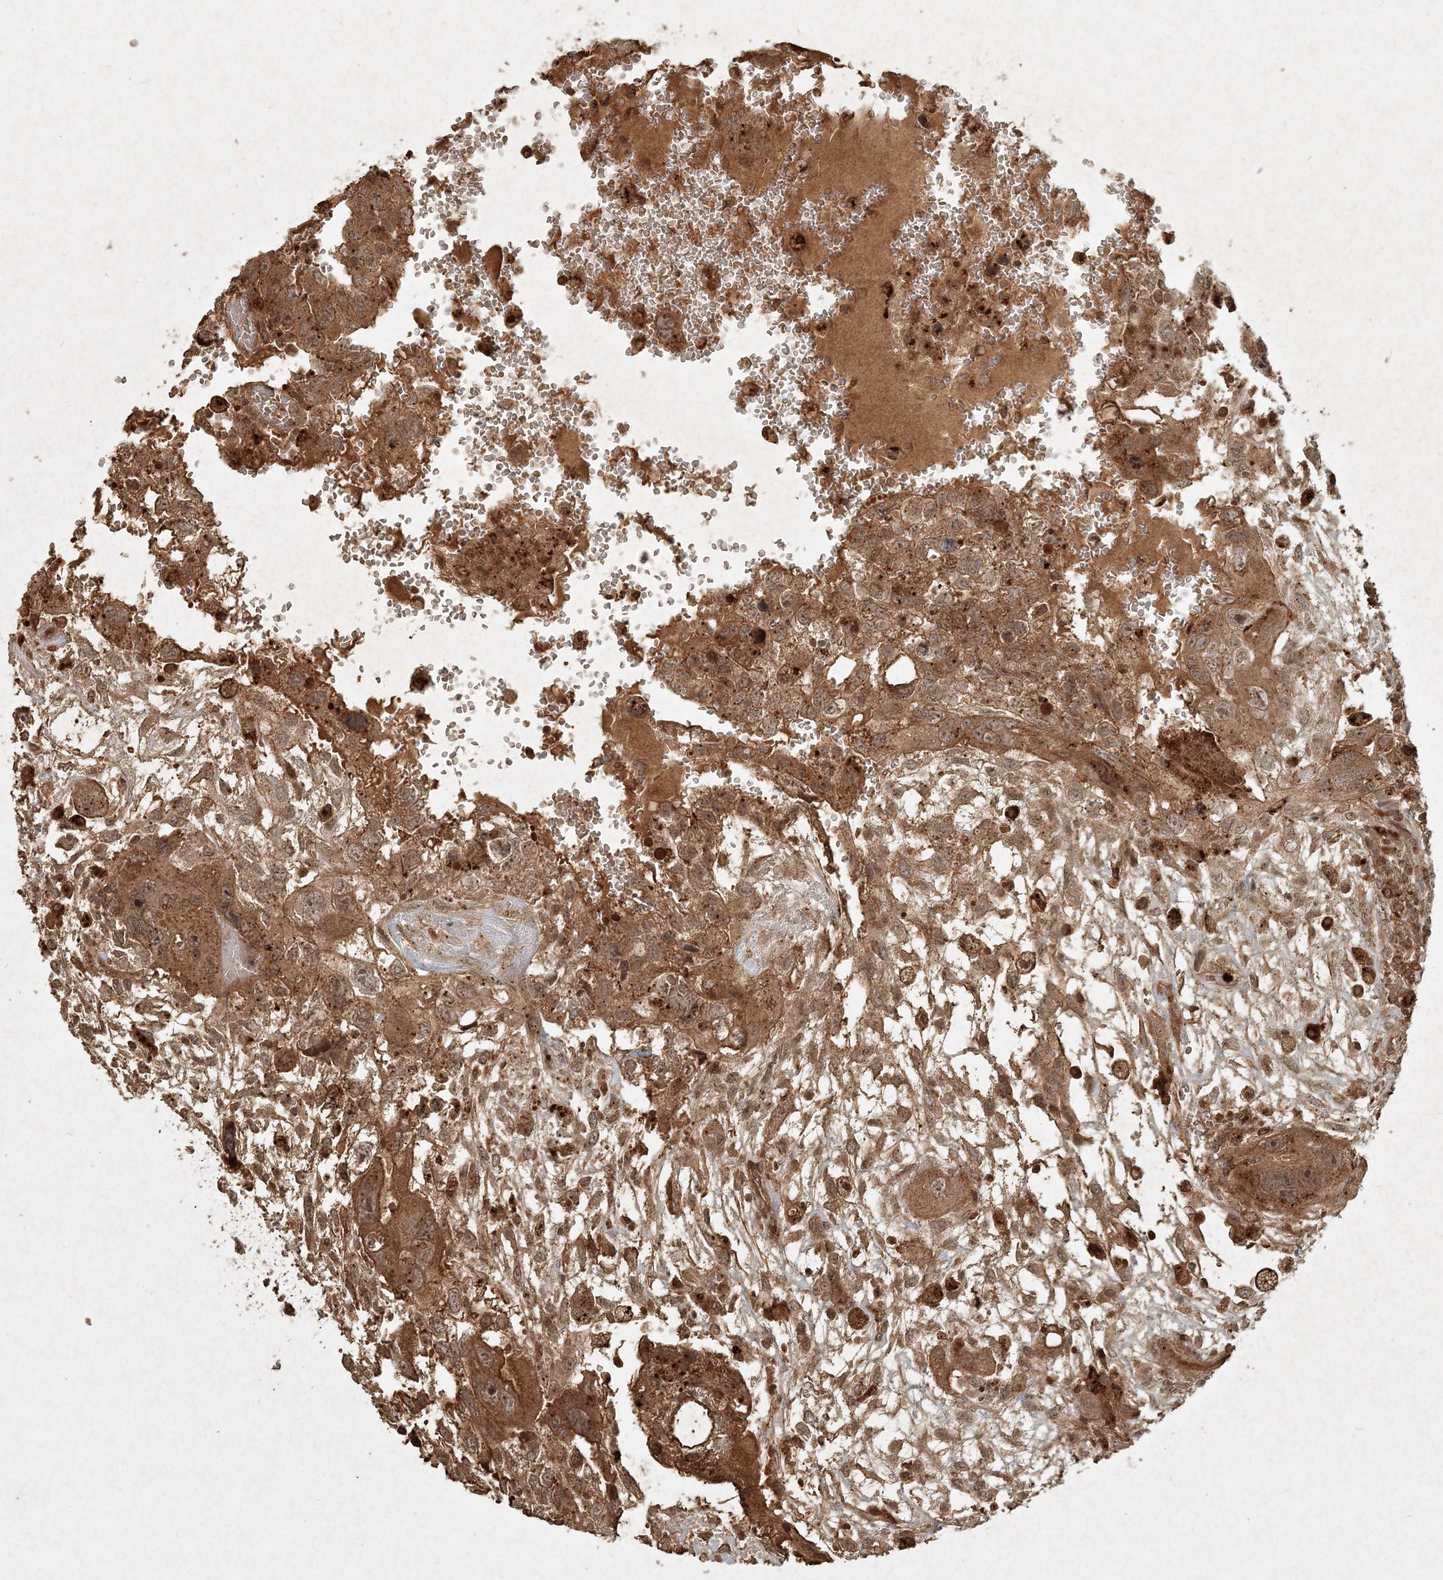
{"staining": {"intensity": "moderate", "quantity": ">75%", "location": "cytoplasmic/membranous"}, "tissue": "testis cancer", "cell_type": "Tumor cells", "image_type": "cancer", "snomed": [{"axis": "morphology", "description": "Carcinoma, Embryonal, NOS"}, {"axis": "topography", "description": "Testis"}], "caption": "A photomicrograph of embryonal carcinoma (testis) stained for a protein reveals moderate cytoplasmic/membranous brown staining in tumor cells.", "gene": "NARS1", "patient": {"sex": "male", "age": 36}}